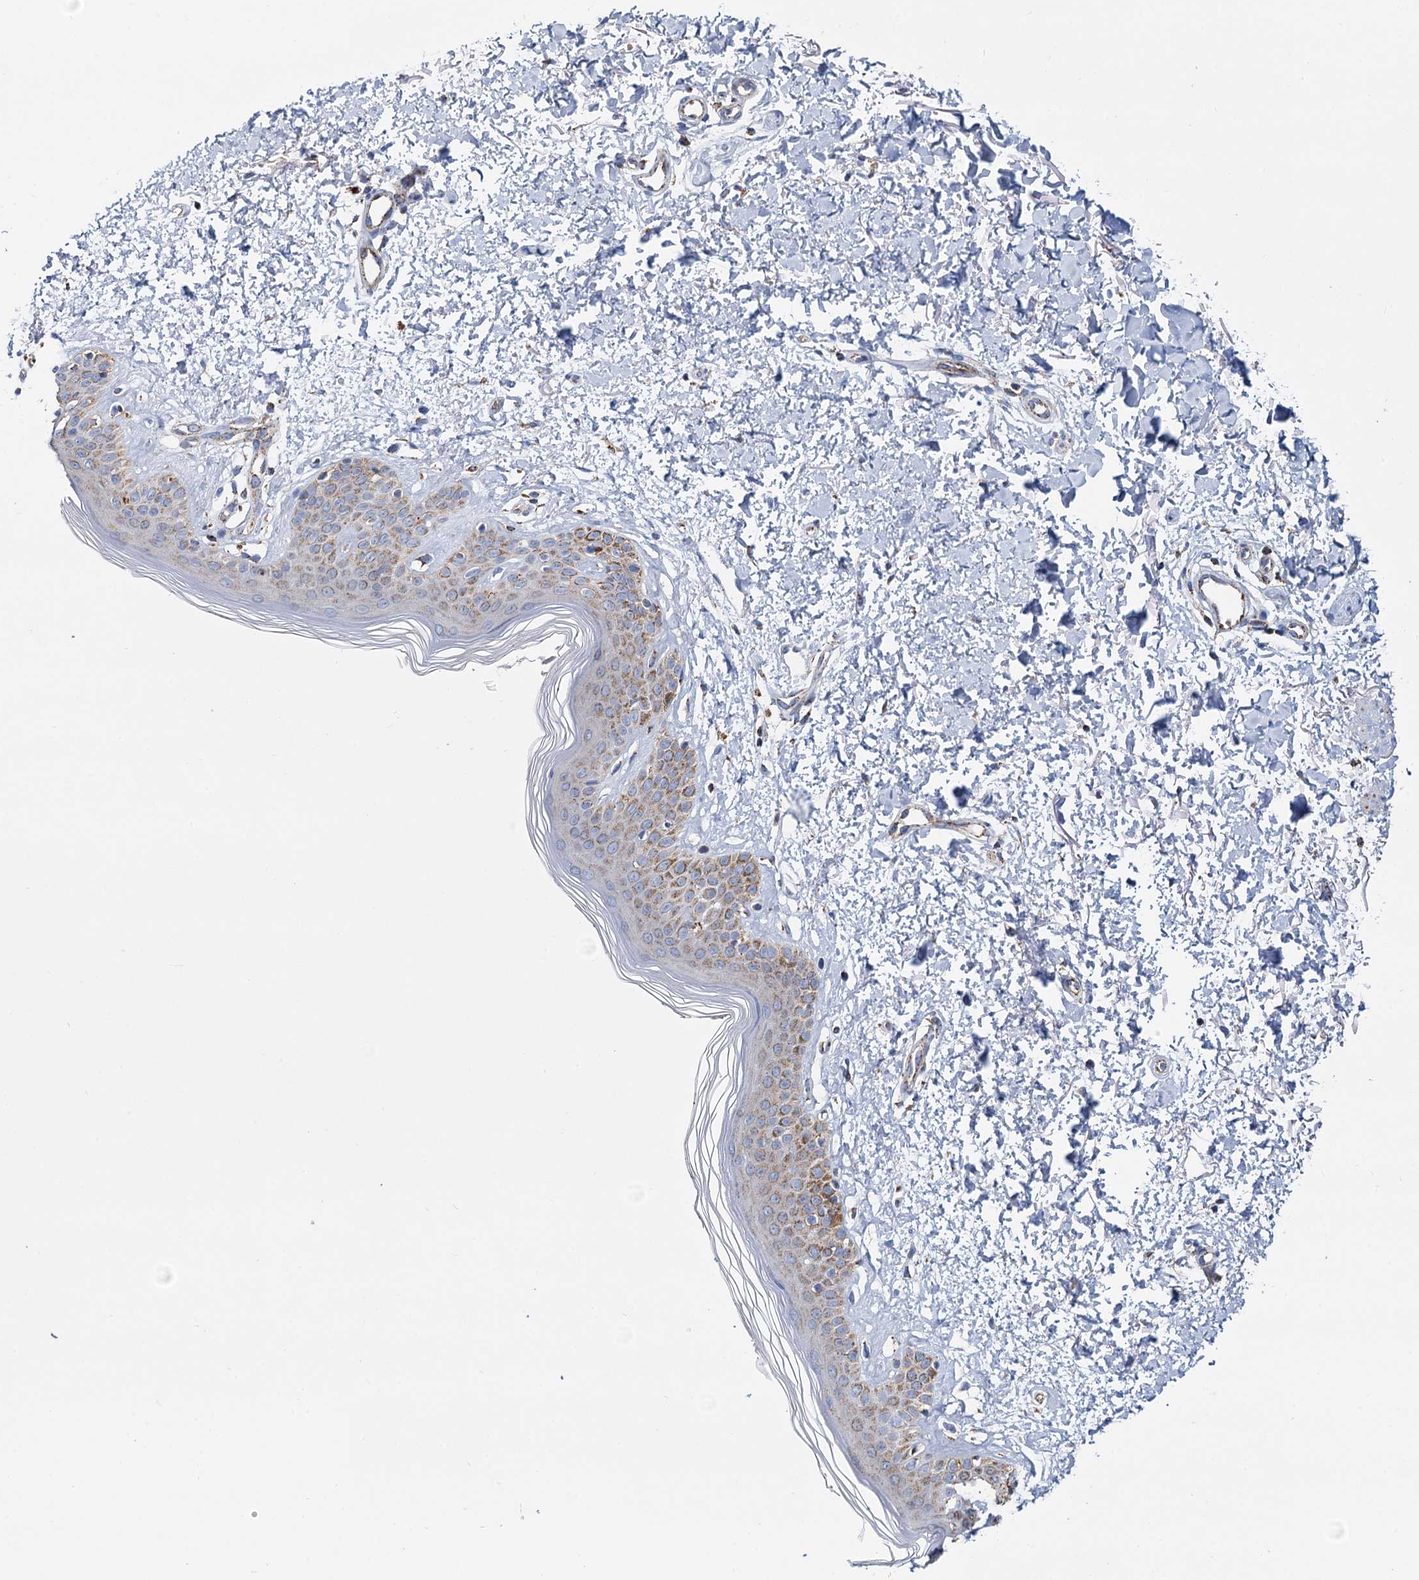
{"staining": {"intensity": "moderate", "quantity": ">75%", "location": "cytoplasmic/membranous"}, "tissue": "skin", "cell_type": "Fibroblasts", "image_type": "normal", "snomed": [{"axis": "morphology", "description": "Normal tissue, NOS"}, {"axis": "topography", "description": "Skin"}], "caption": "Human skin stained for a protein (brown) demonstrates moderate cytoplasmic/membranous positive staining in about >75% of fibroblasts.", "gene": "CCP110", "patient": {"sex": "female", "age": 64}}